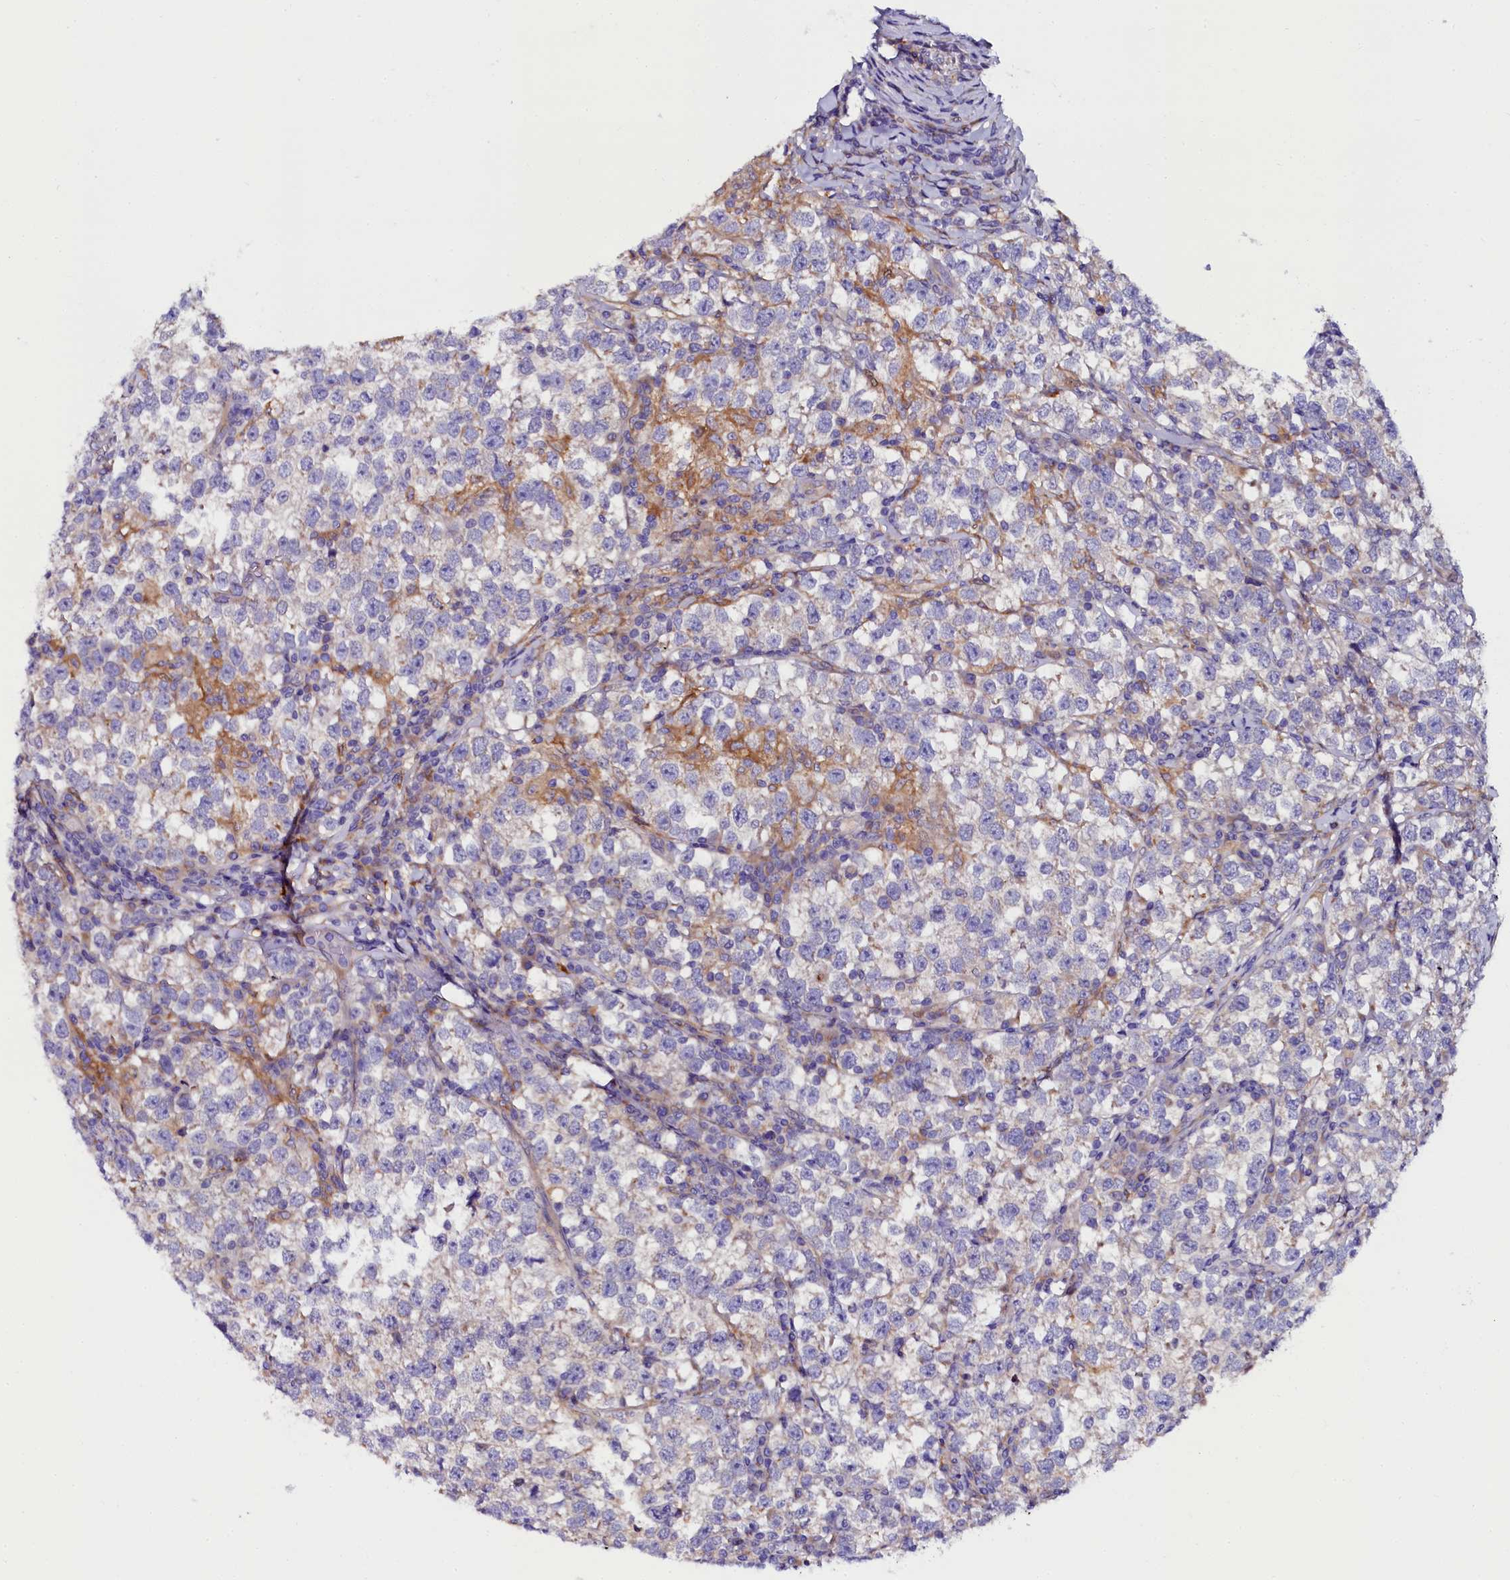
{"staining": {"intensity": "negative", "quantity": "none", "location": "none"}, "tissue": "testis cancer", "cell_type": "Tumor cells", "image_type": "cancer", "snomed": [{"axis": "morphology", "description": "Normal tissue, NOS"}, {"axis": "morphology", "description": "Seminoma, NOS"}, {"axis": "topography", "description": "Testis"}], "caption": "Protein analysis of testis seminoma shows no significant expression in tumor cells. (Brightfield microscopy of DAB immunohistochemistry at high magnification).", "gene": "OTOL1", "patient": {"sex": "male", "age": 43}}